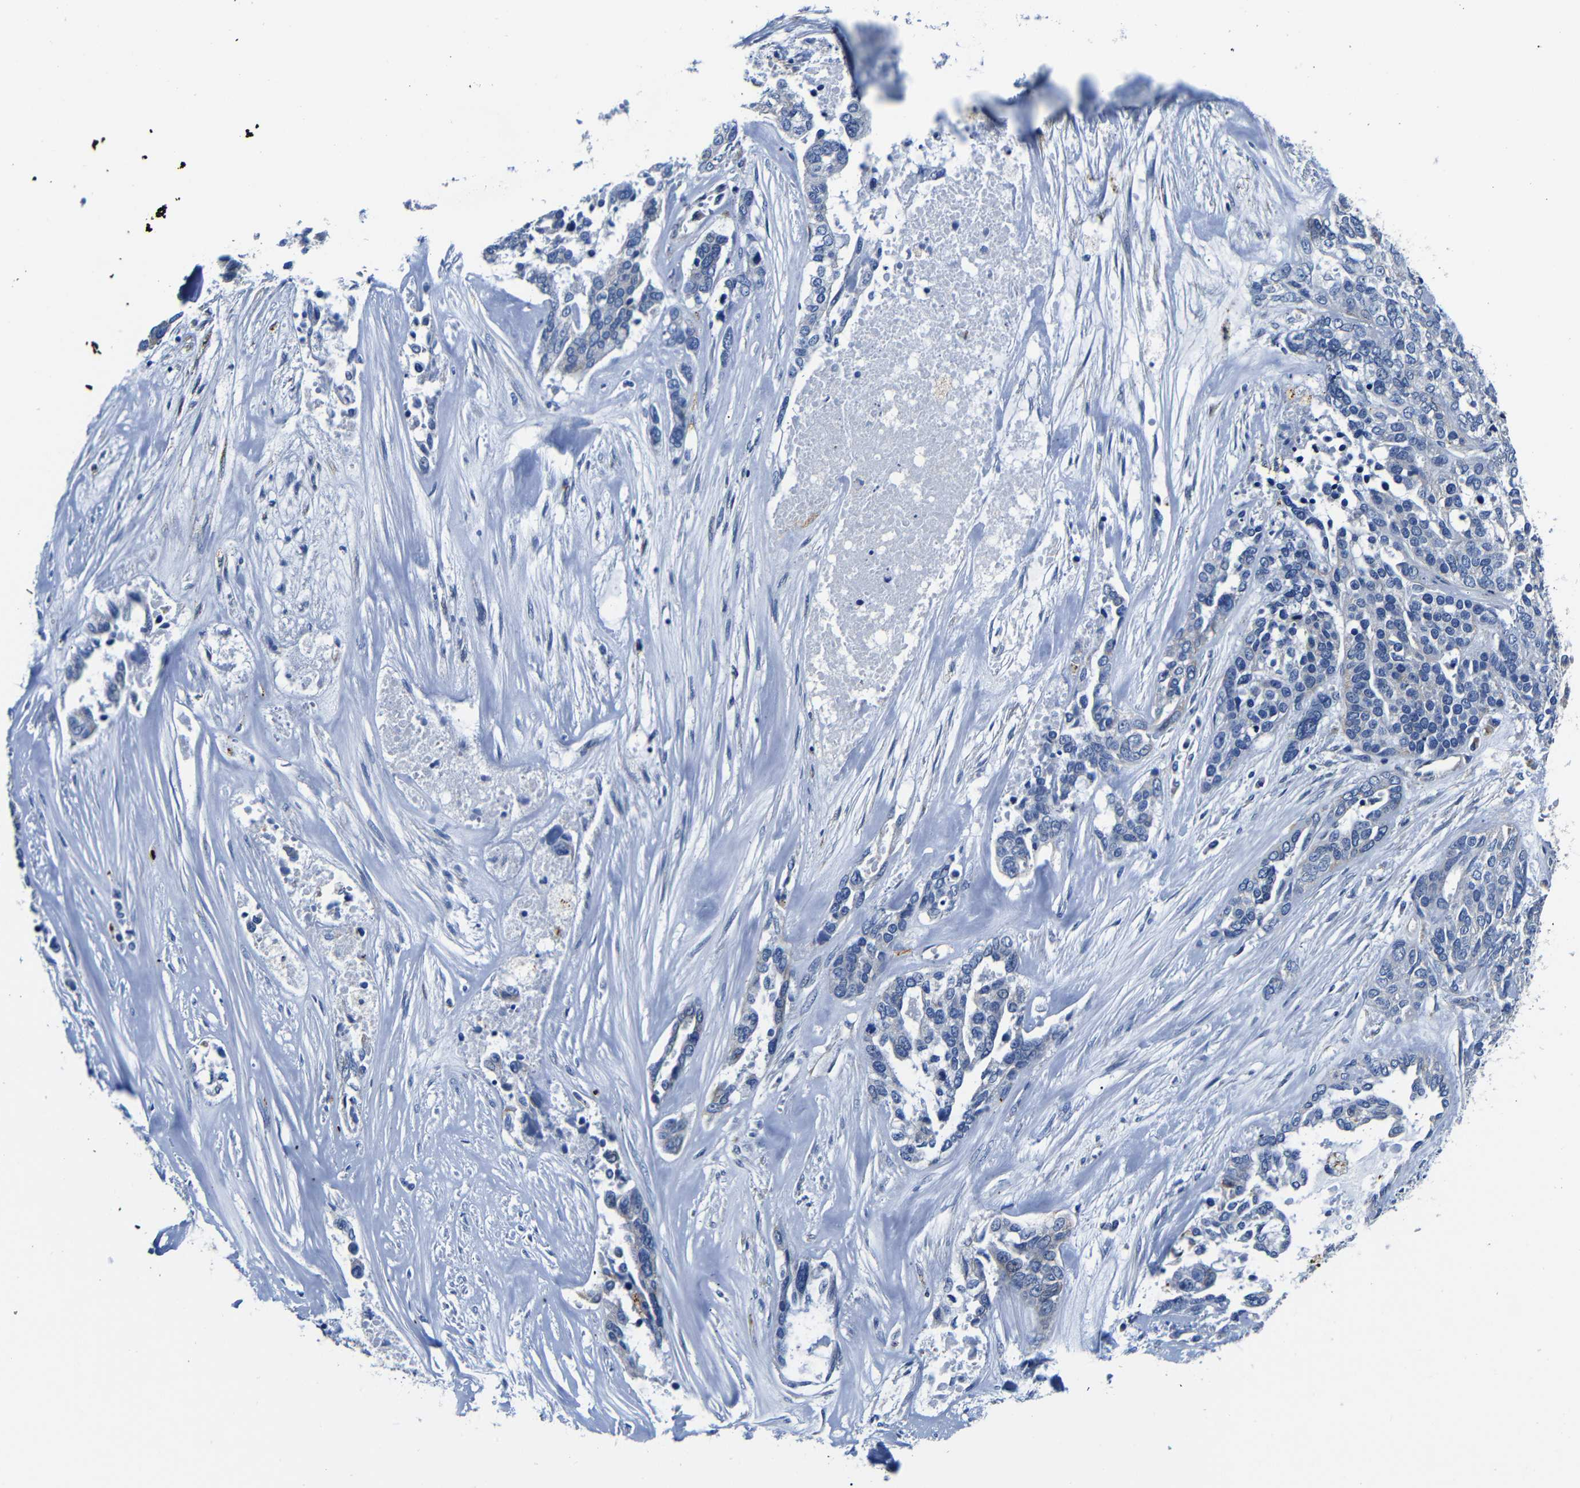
{"staining": {"intensity": "negative", "quantity": "none", "location": "none"}, "tissue": "ovarian cancer", "cell_type": "Tumor cells", "image_type": "cancer", "snomed": [{"axis": "morphology", "description": "Cystadenocarcinoma, serous, NOS"}, {"axis": "topography", "description": "Ovary"}], "caption": "High power microscopy image of an immunohistochemistry histopathology image of serous cystadenocarcinoma (ovarian), revealing no significant positivity in tumor cells.", "gene": "GIMAP2", "patient": {"sex": "female", "age": 44}}